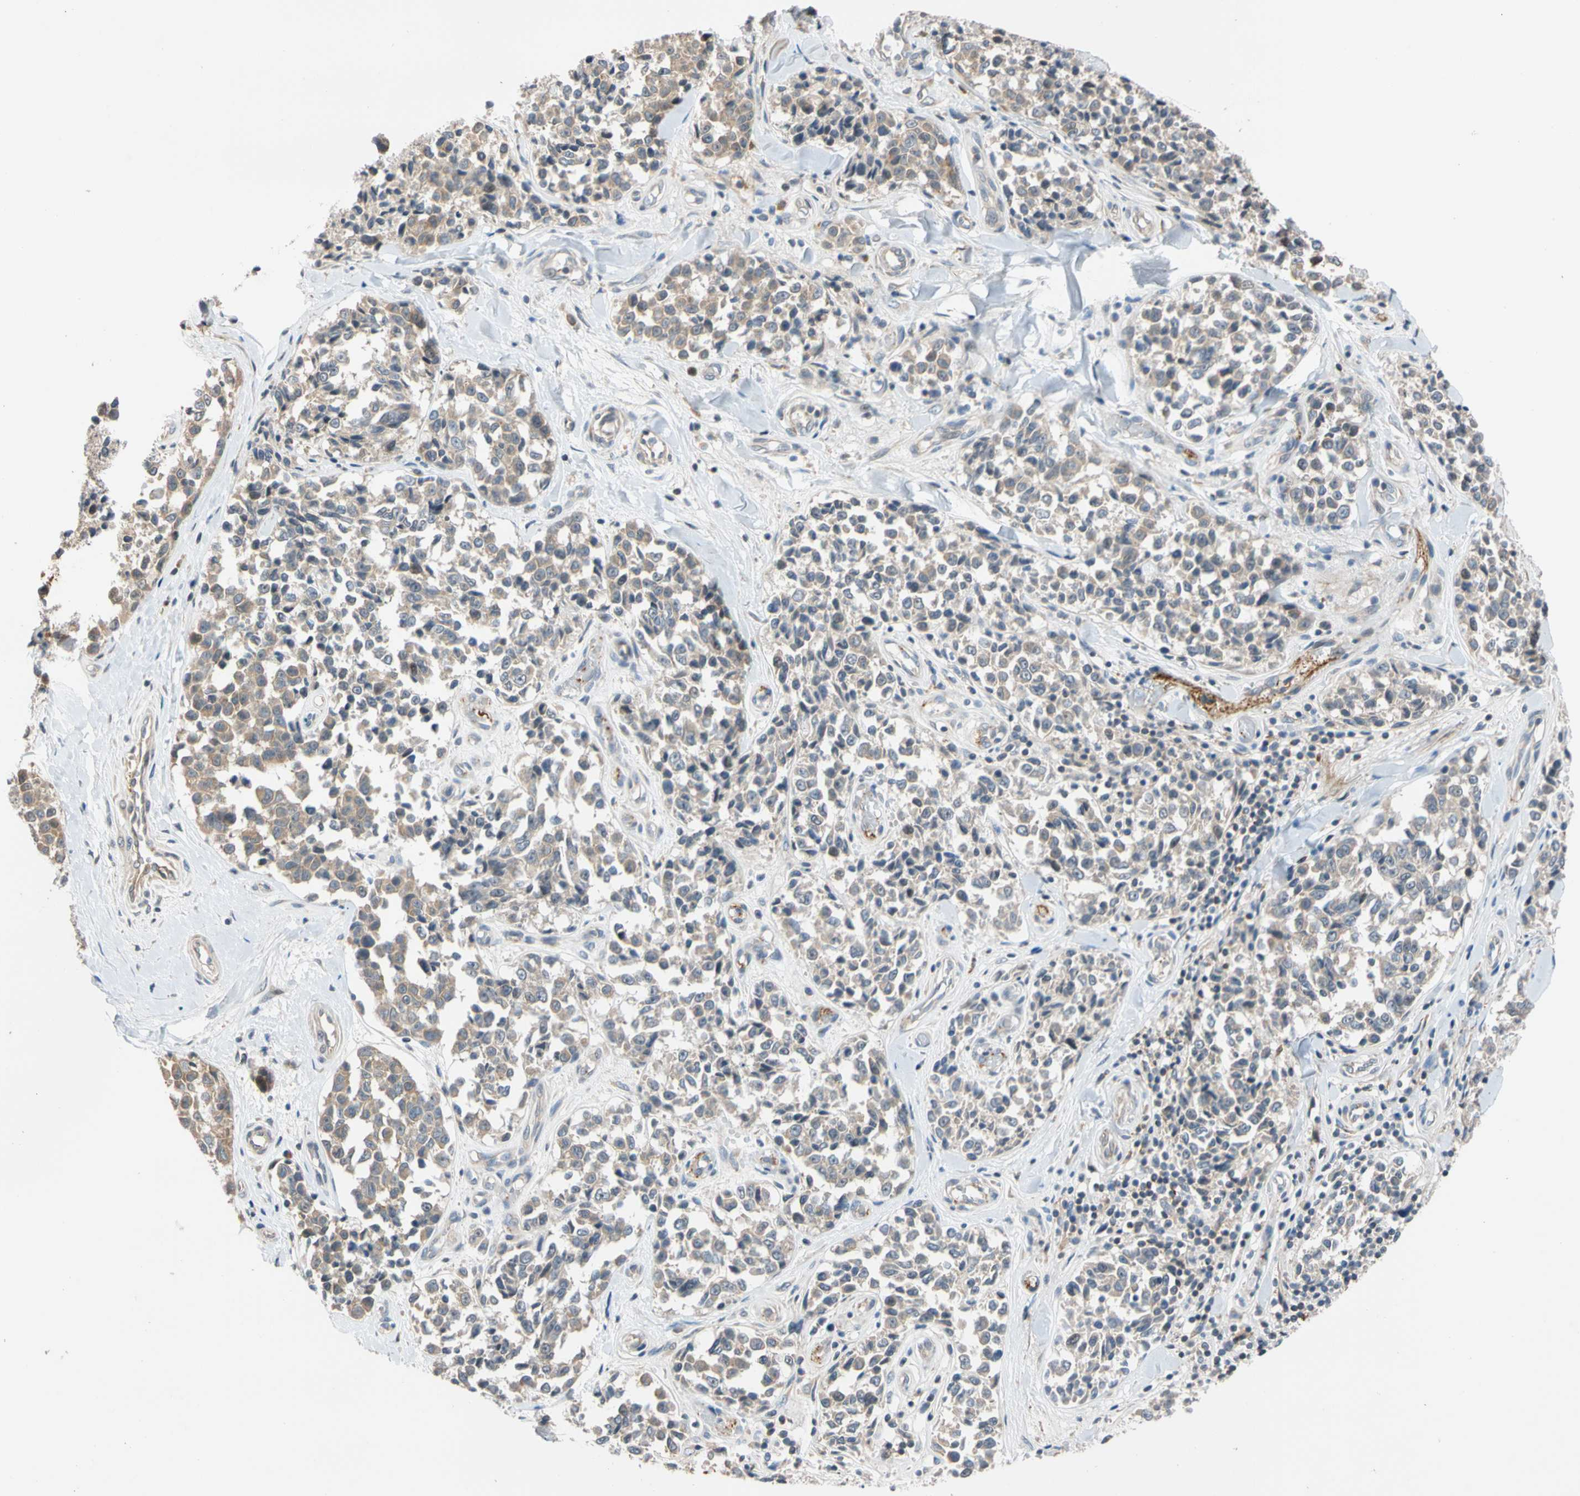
{"staining": {"intensity": "weak", "quantity": "<25%", "location": "cytoplasmic/membranous"}, "tissue": "melanoma", "cell_type": "Tumor cells", "image_type": "cancer", "snomed": [{"axis": "morphology", "description": "Malignant melanoma, NOS"}, {"axis": "topography", "description": "Skin"}], "caption": "This histopathology image is of malignant melanoma stained with IHC to label a protein in brown with the nuclei are counter-stained blue. There is no staining in tumor cells. The staining was performed using DAB to visualize the protein expression in brown, while the nuclei were stained in blue with hematoxylin (Magnification: 20x).", "gene": "CNST", "patient": {"sex": "female", "age": 64}}